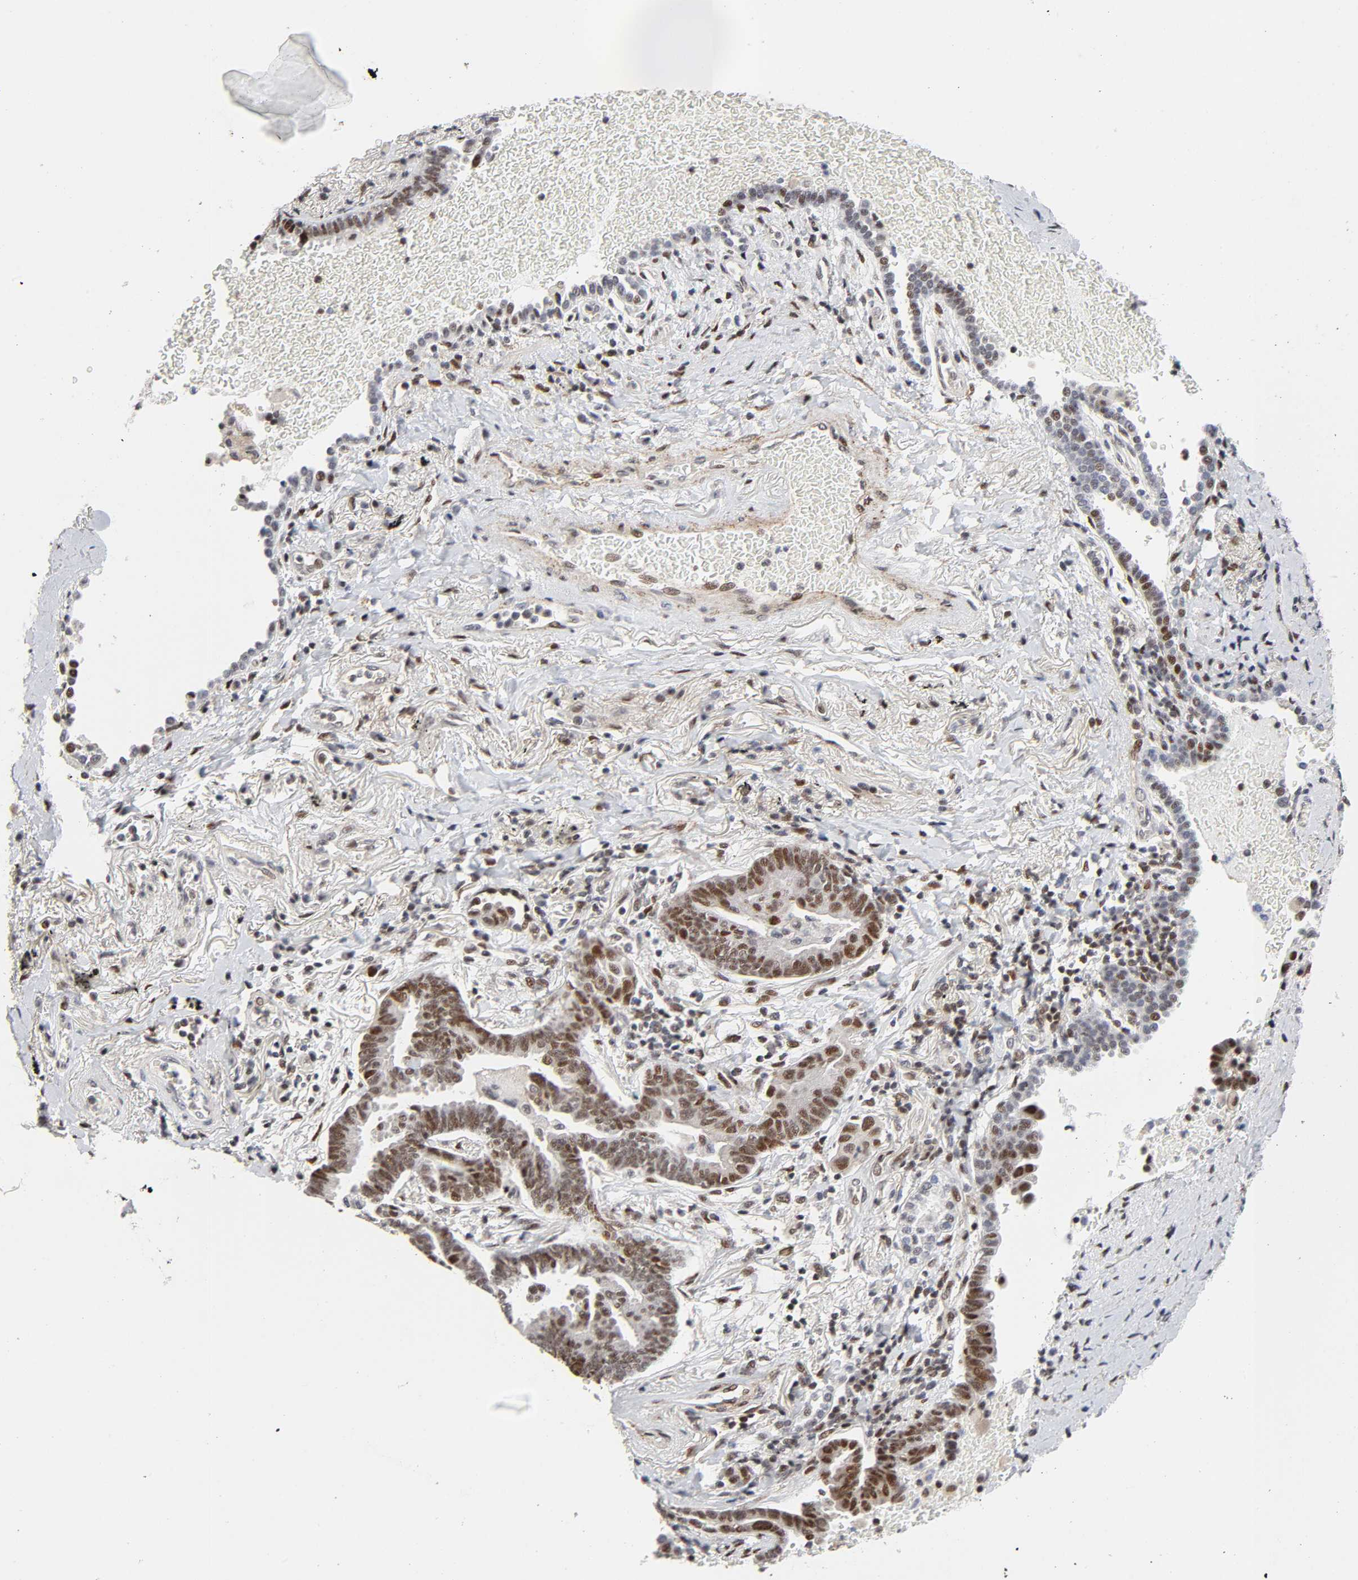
{"staining": {"intensity": "strong", "quantity": ">75%", "location": "nuclear"}, "tissue": "lung cancer", "cell_type": "Tumor cells", "image_type": "cancer", "snomed": [{"axis": "morphology", "description": "Adenocarcinoma, NOS"}, {"axis": "topography", "description": "Lung"}], "caption": "A brown stain highlights strong nuclear staining of a protein in human lung cancer tumor cells.", "gene": "STK38", "patient": {"sex": "female", "age": 64}}